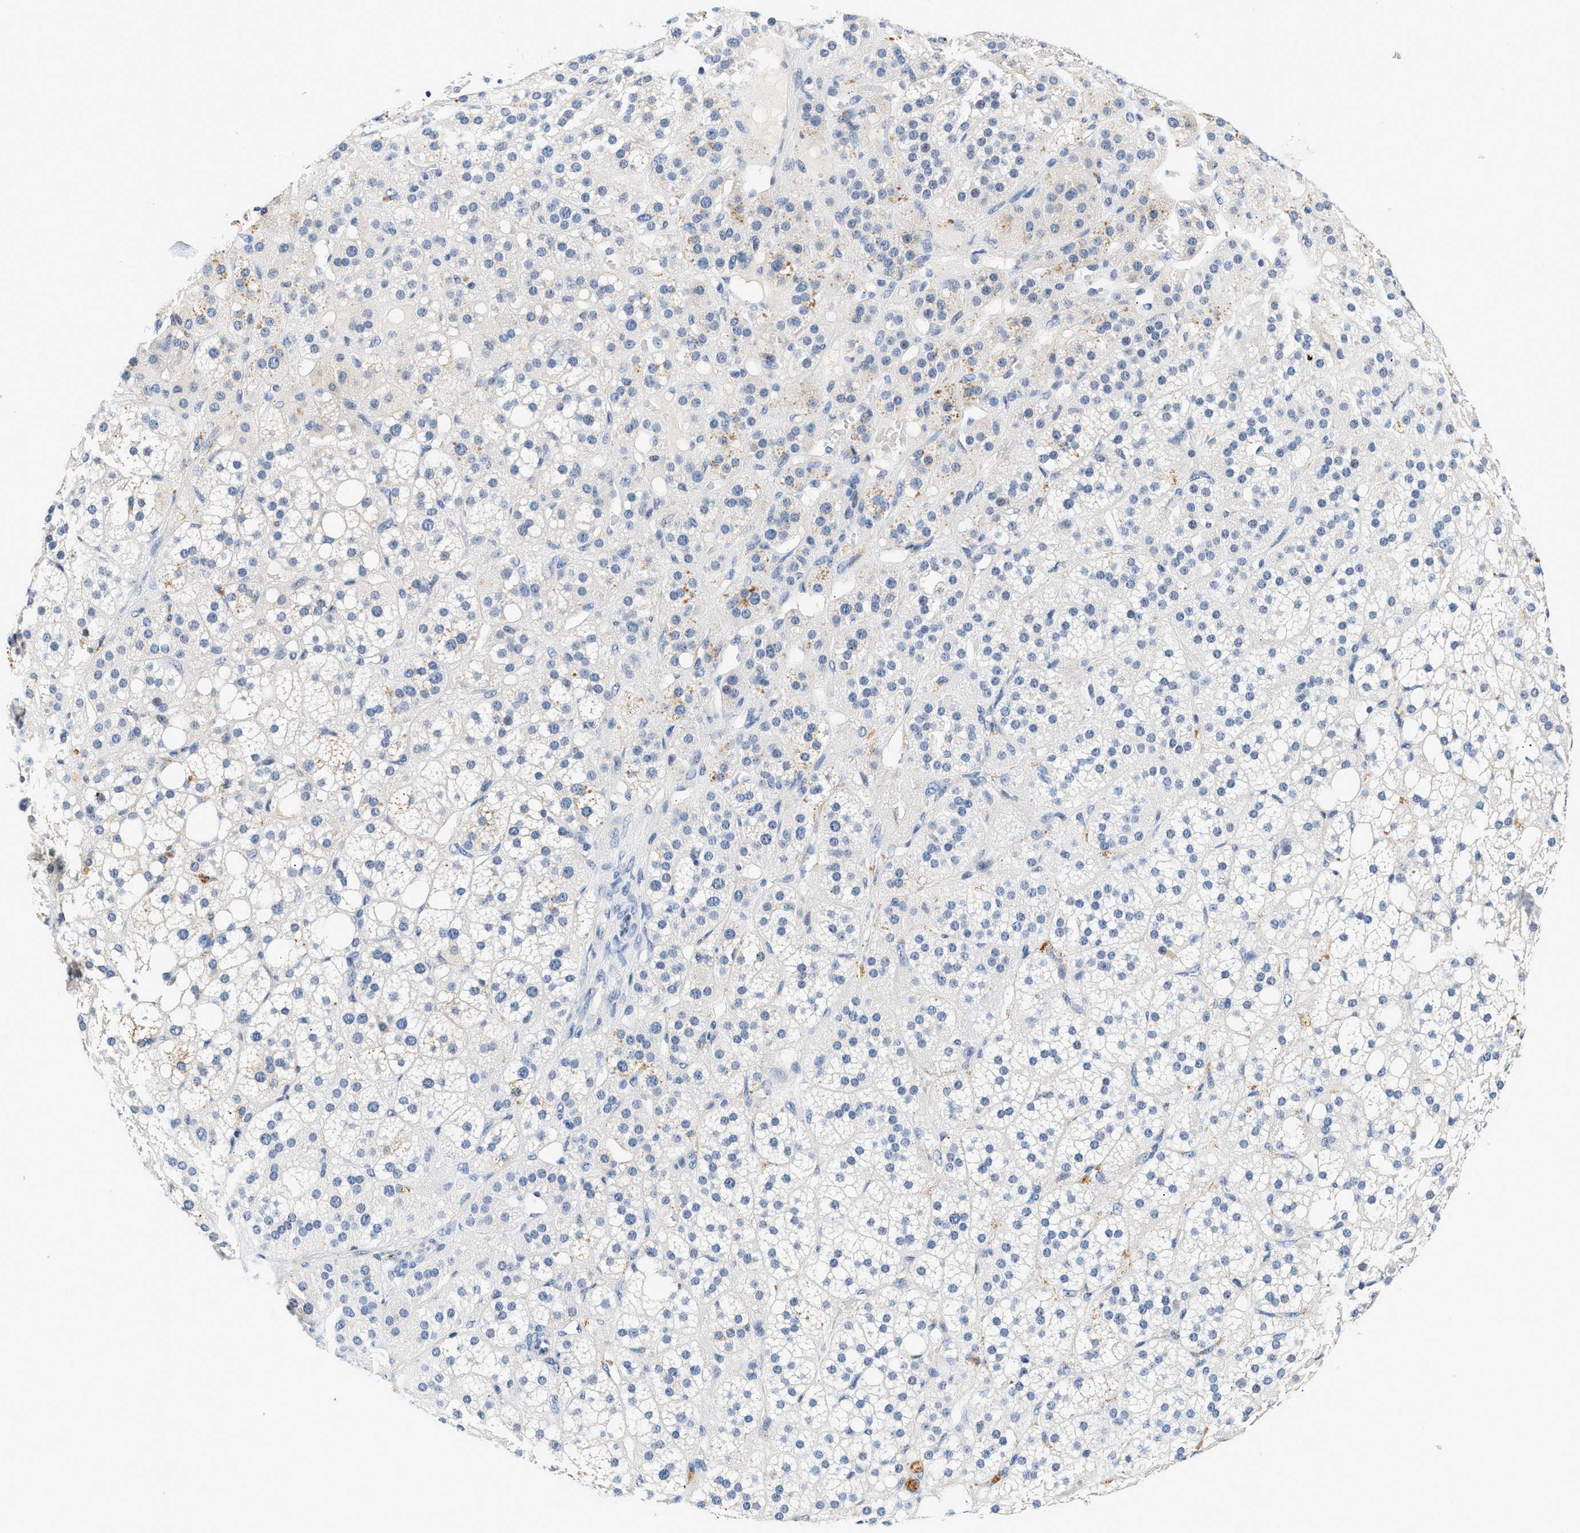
{"staining": {"intensity": "negative", "quantity": "none", "location": "none"}, "tissue": "adrenal gland", "cell_type": "Glandular cells", "image_type": "normal", "snomed": [{"axis": "morphology", "description": "Normal tissue, NOS"}, {"axis": "topography", "description": "Adrenal gland"}], "caption": "Human adrenal gland stained for a protein using immunohistochemistry (IHC) displays no staining in glandular cells.", "gene": "MED22", "patient": {"sex": "female", "age": 59}}